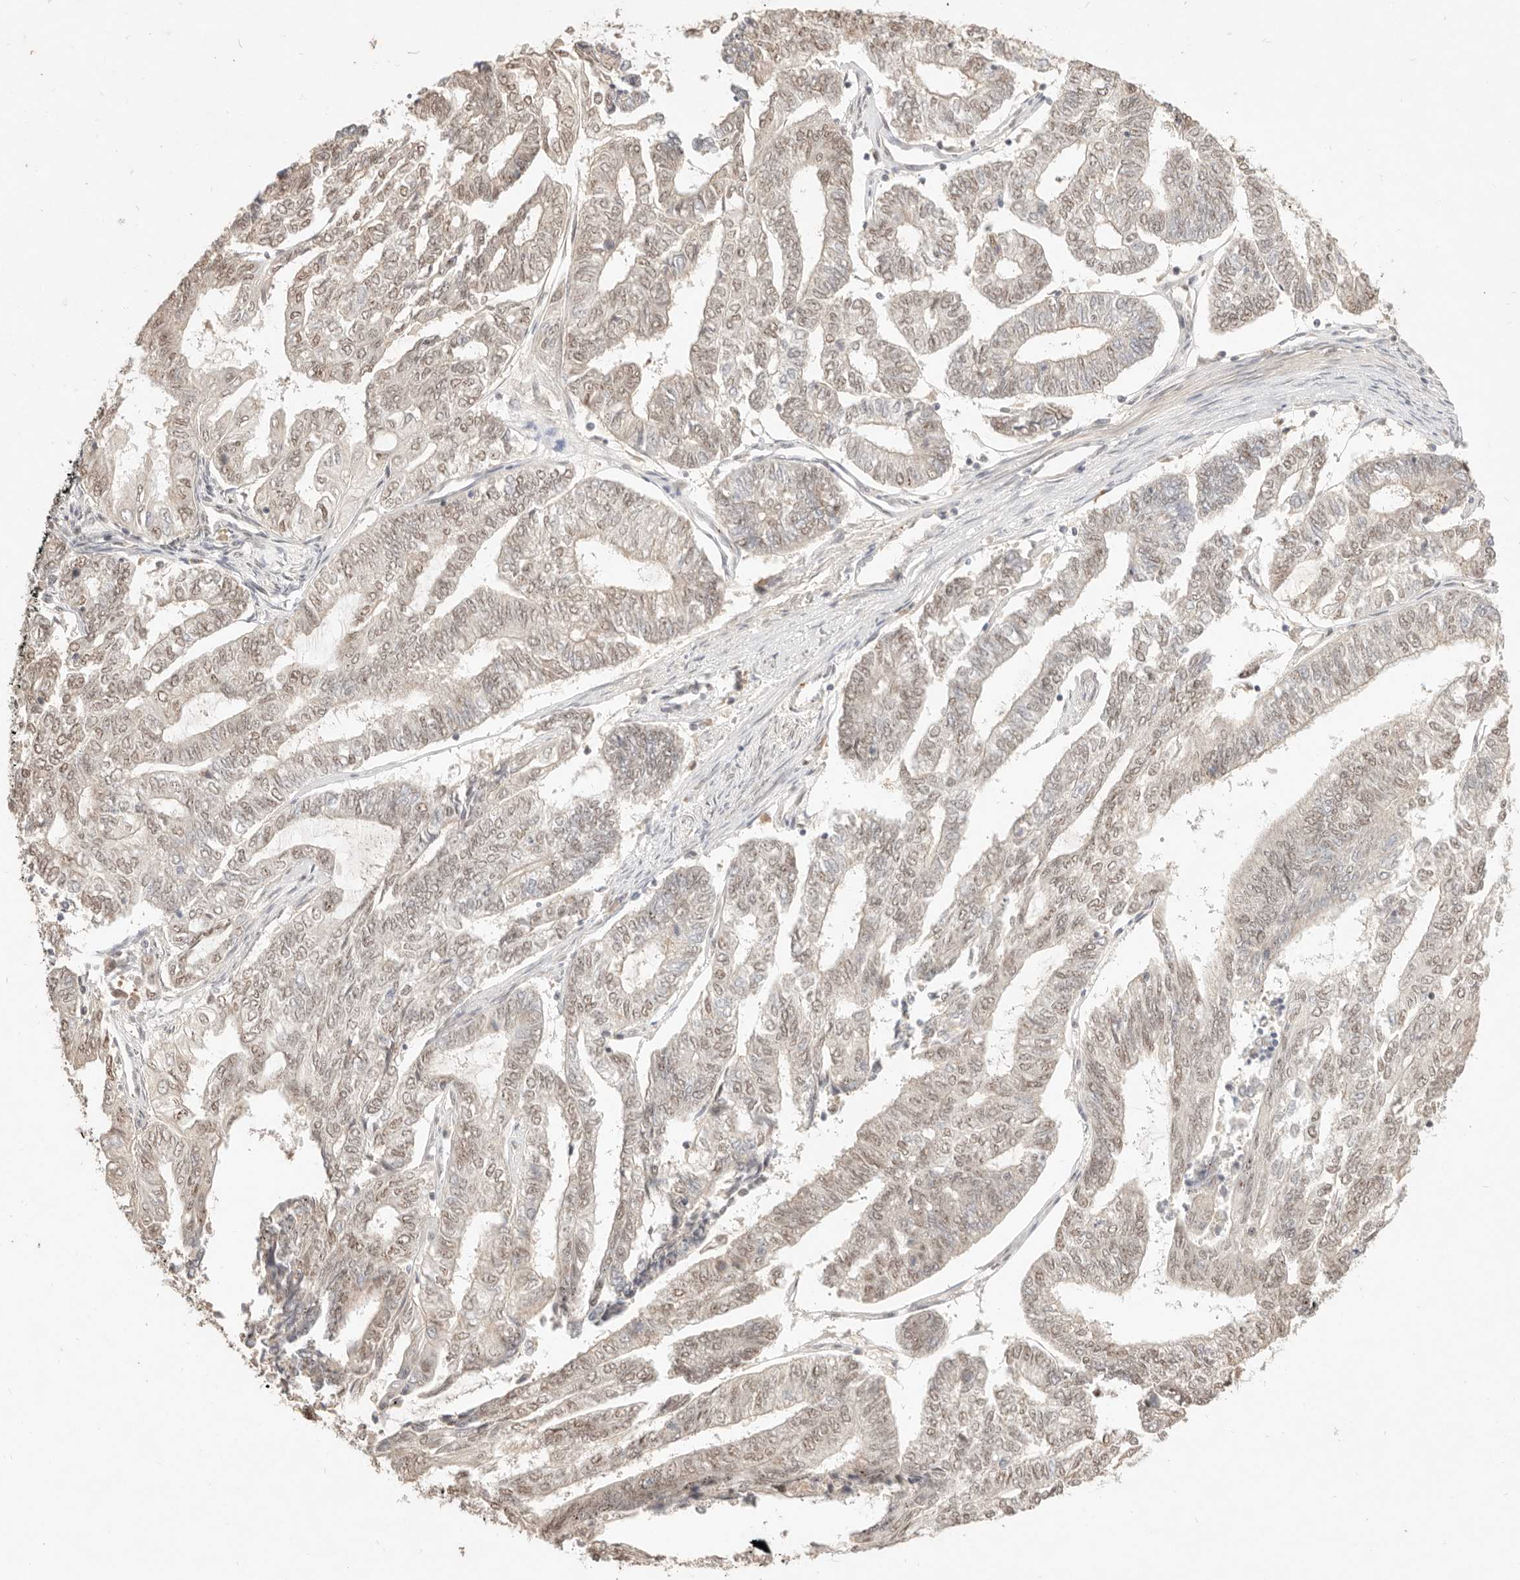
{"staining": {"intensity": "moderate", "quantity": ">75%", "location": "nuclear"}, "tissue": "endometrial cancer", "cell_type": "Tumor cells", "image_type": "cancer", "snomed": [{"axis": "morphology", "description": "Adenocarcinoma, NOS"}, {"axis": "topography", "description": "Uterus"}, {"axis": "topography", "description": "Endometrium"}], "caption": "Protein expression analysis of adenocarcinoma (endometrial) displays moderate nuclear expression in about >75% of tumor cells.", "gene": "MEP1A", "patient": {"sex": "female", "age": 70}}